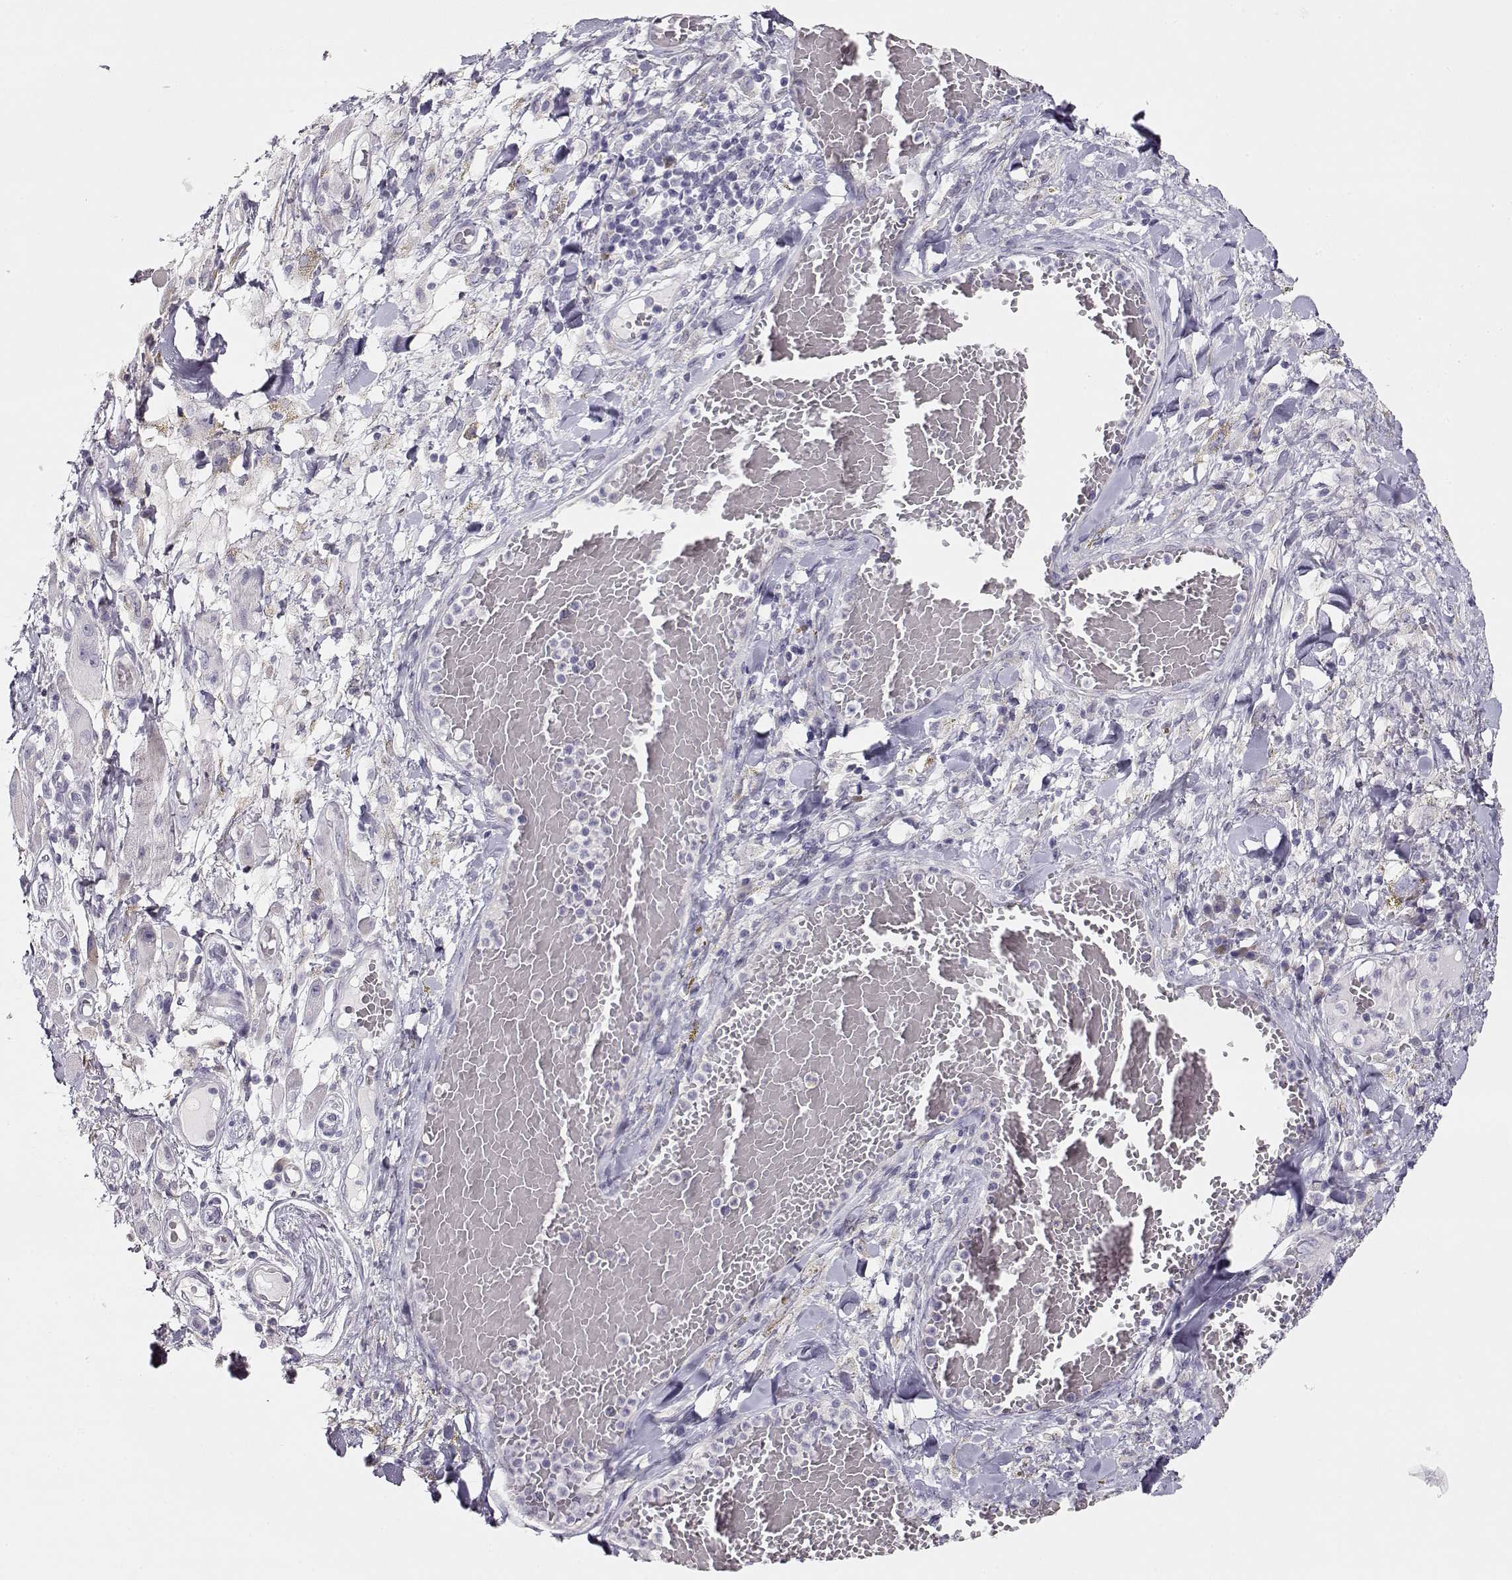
{"staining": {"intensity": "negative", "quantity": "none", "location": "none"}, "tissue": "melanoma", "cell_type": "Tumor cells", "image_type": "cancer", "snomed": [{"axis": "morphology", "description": "Malignant melanoma, NOS"}, {"axis": "topography", "description": "Skin"}], "caption": "A photomicrograph of human malignant melanoma is negative for staining in tumor cells.", "gene": "GLIPR1L2", "patient": {"sex": "female", "age": 91}}